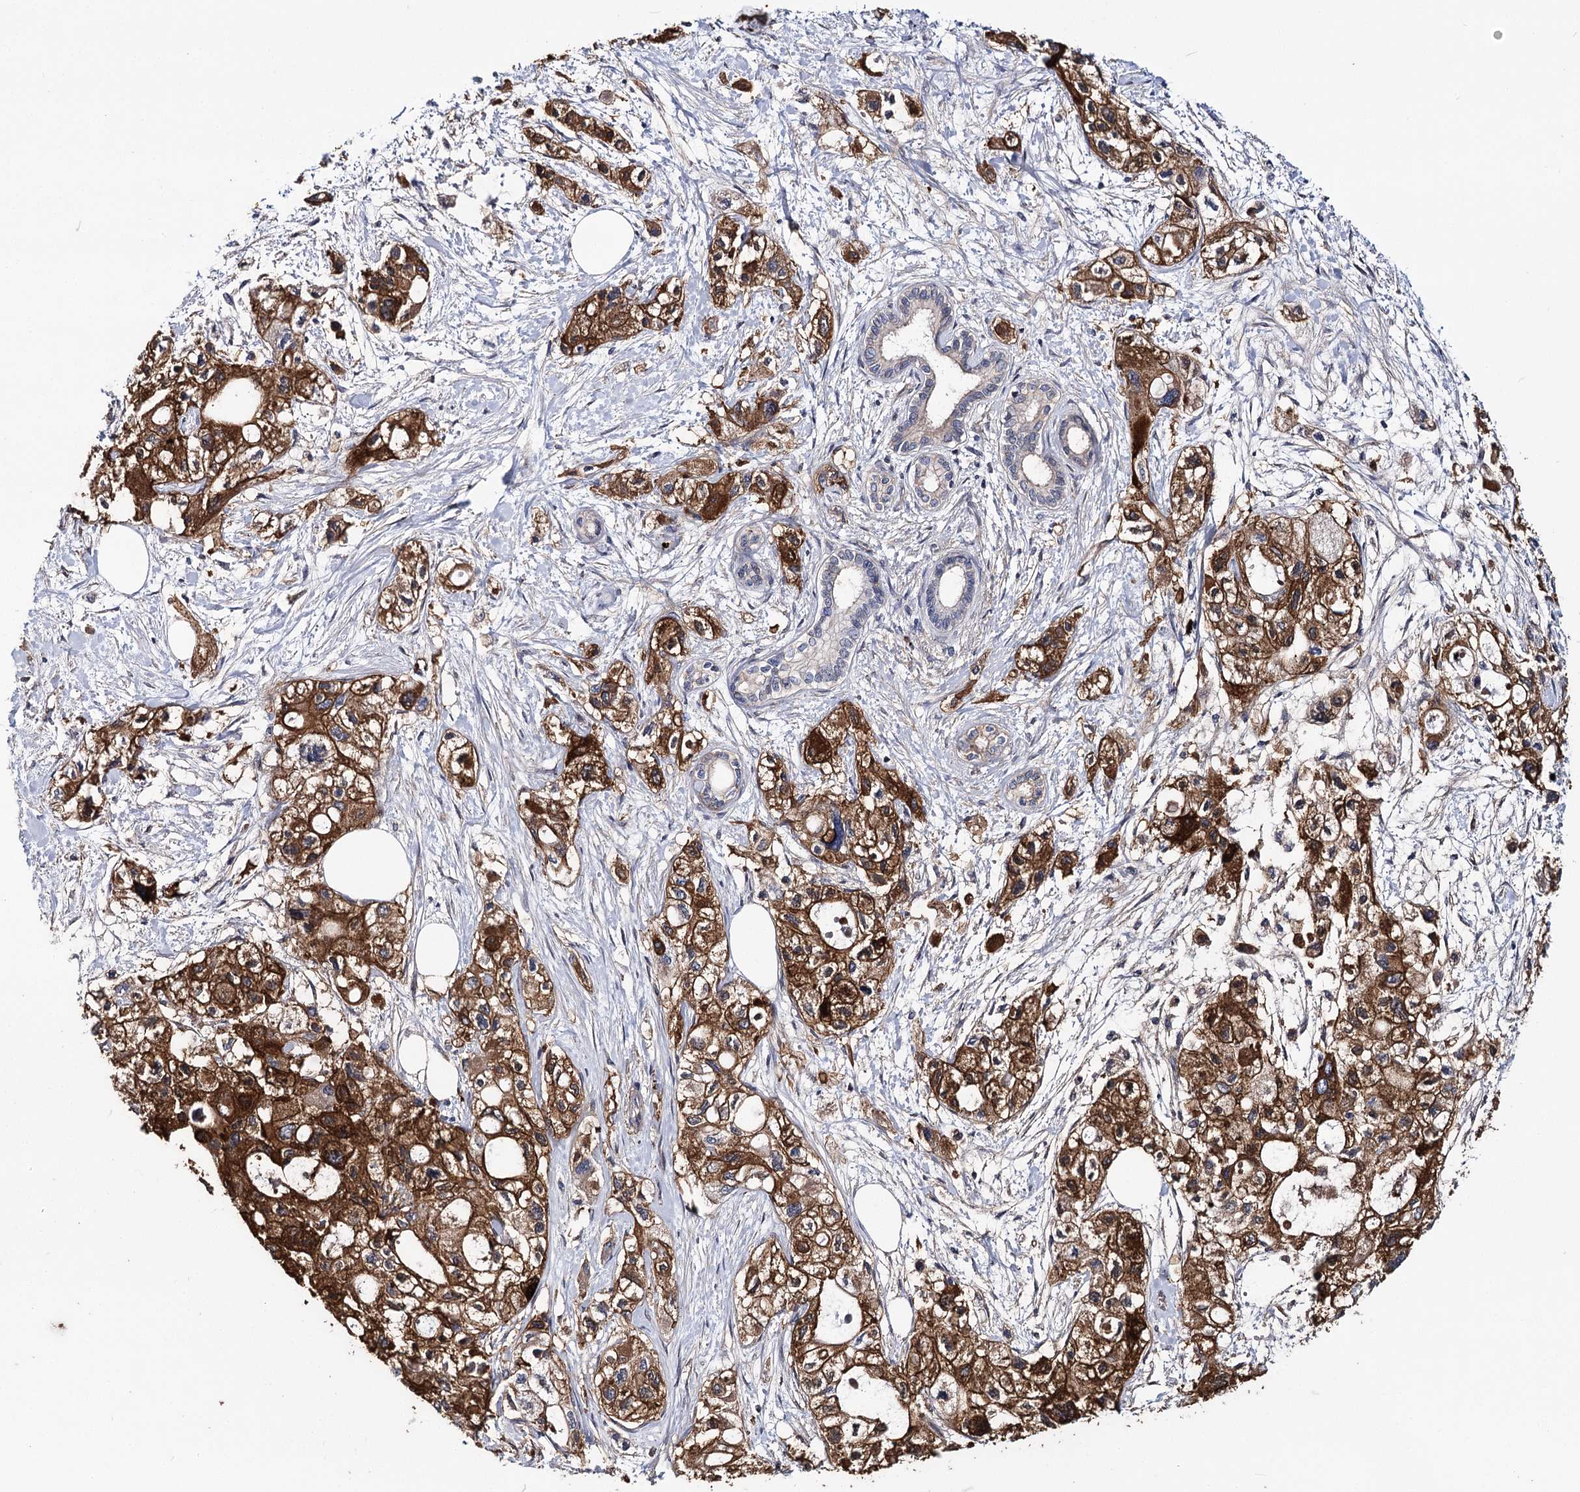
{"staining": {"intensity": "strong", "quantity": ">75%", "location": "cytoplasmic/membranous"}, "tissue": "pancreatic cancer", "cell_type": "Tumor cells", "image_type": "cancer", "snomed": [{"axis": "morphology", "description": "Adenocarcinoma, NOS"}, {"axis": "topography", "description": "Pancreas"}], "caption": "Immunohistochemical staining of human pancreatic adenocarcinoma shows high levels of strong cytoplasmic/membranous expression in approximately >75% of tumor cells.", "gene": "TMEM218", "patient": {"sex": "male", "age": 75}}